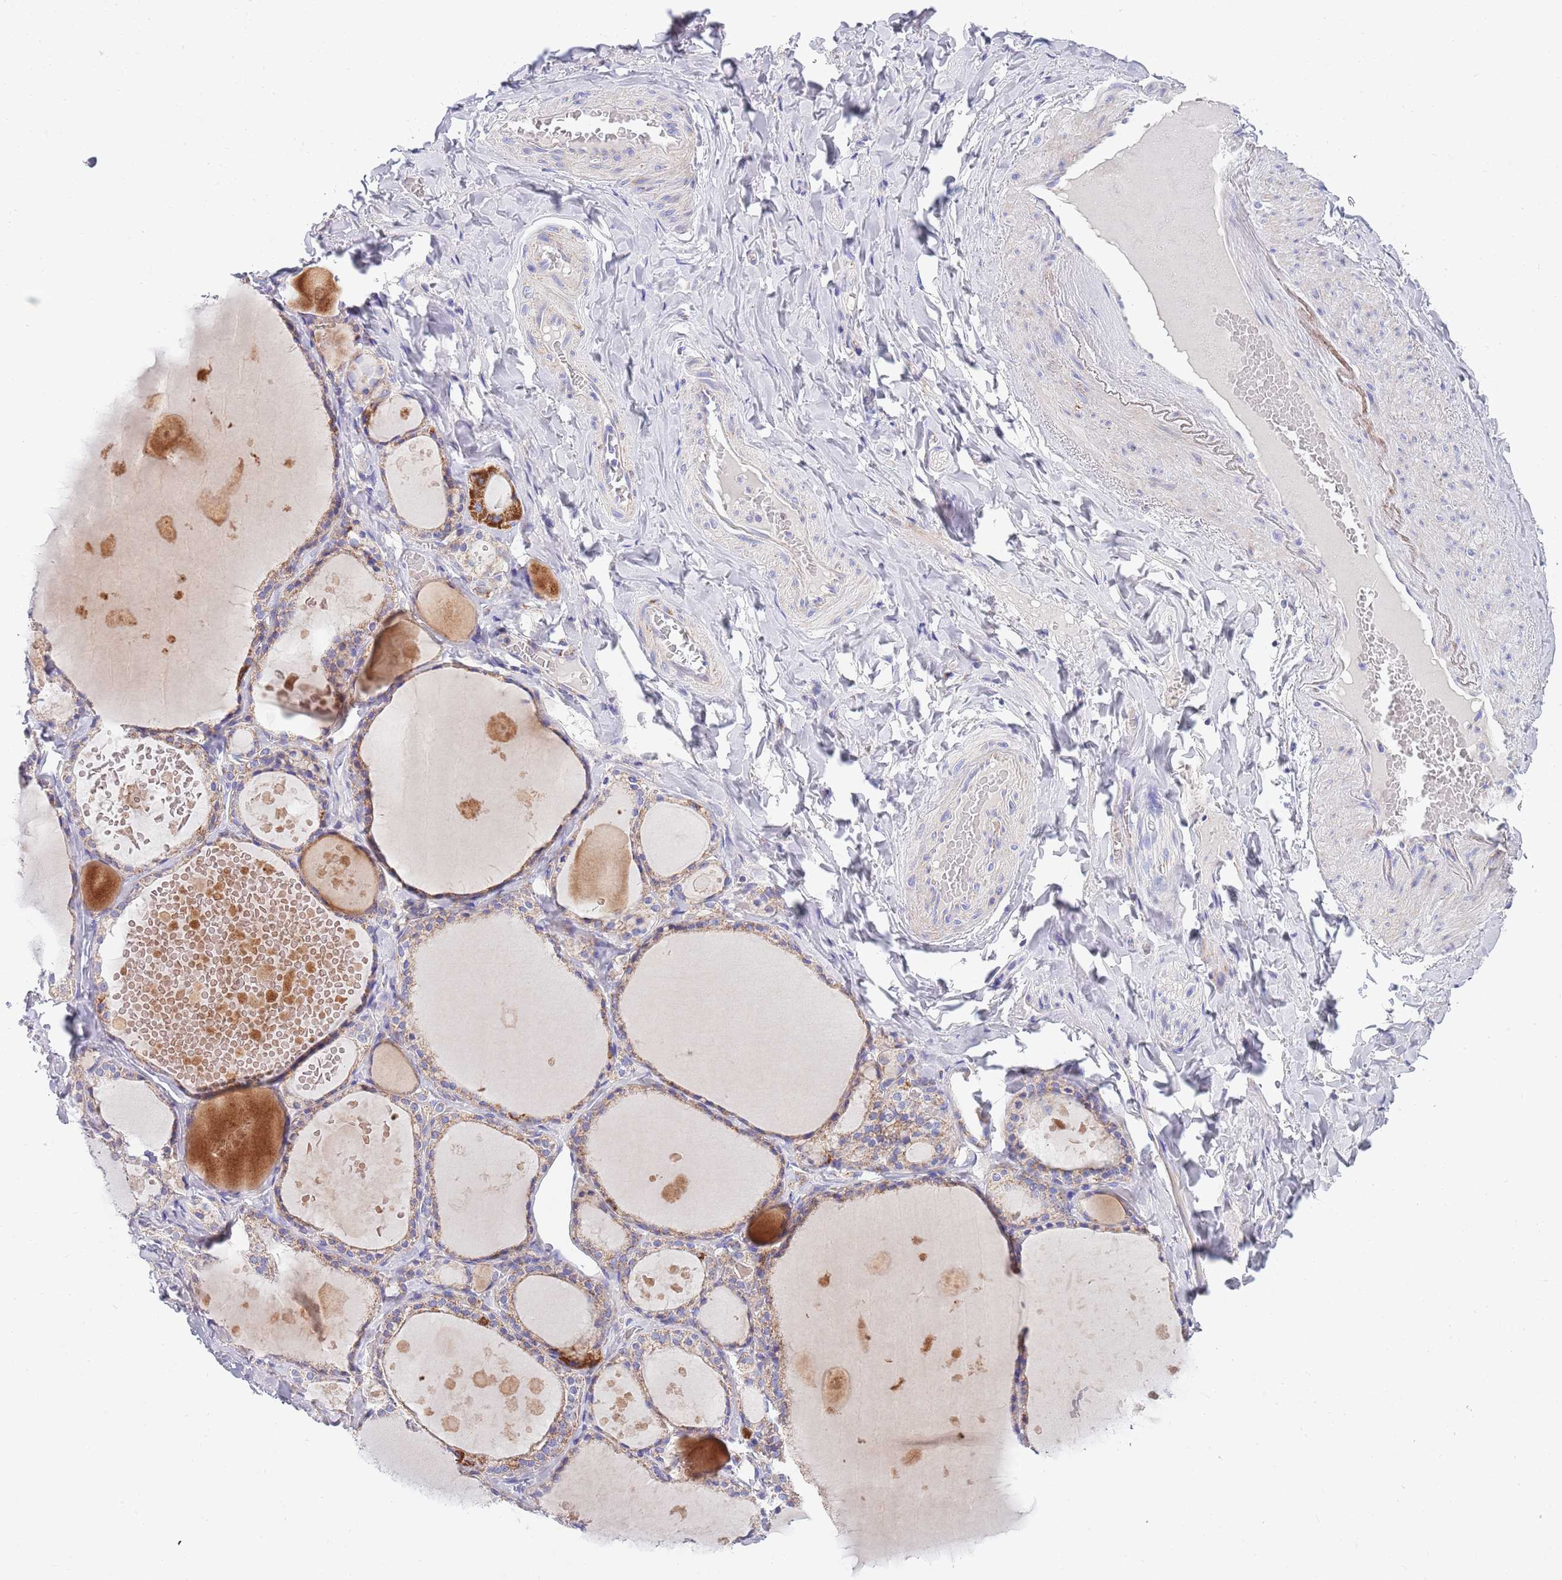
{"staining": {"intensity": "moderate", "quantity": ">75%", "location": "cytoplasmic/membranous"}, "tissue": "thyroid gland", "cell_type": "Glandular cells", "image_type": "normal", "snomed": [{"axis": "morphology", "description": "Normal tissue, NOS"}, {"axis": "topography", "description": "Thyroid gland"}], "caption": "A brown stain labels moderate cytoplasmic/membranous expression of a protein in glandular cells of normal human thyroid gland. (Stains: DAB in brown, nuclei in blue, Microscopy: brightfield microscopy at high magnification).", "gene": "EMC8", "patient": {"sex": "male", "age": 56}}